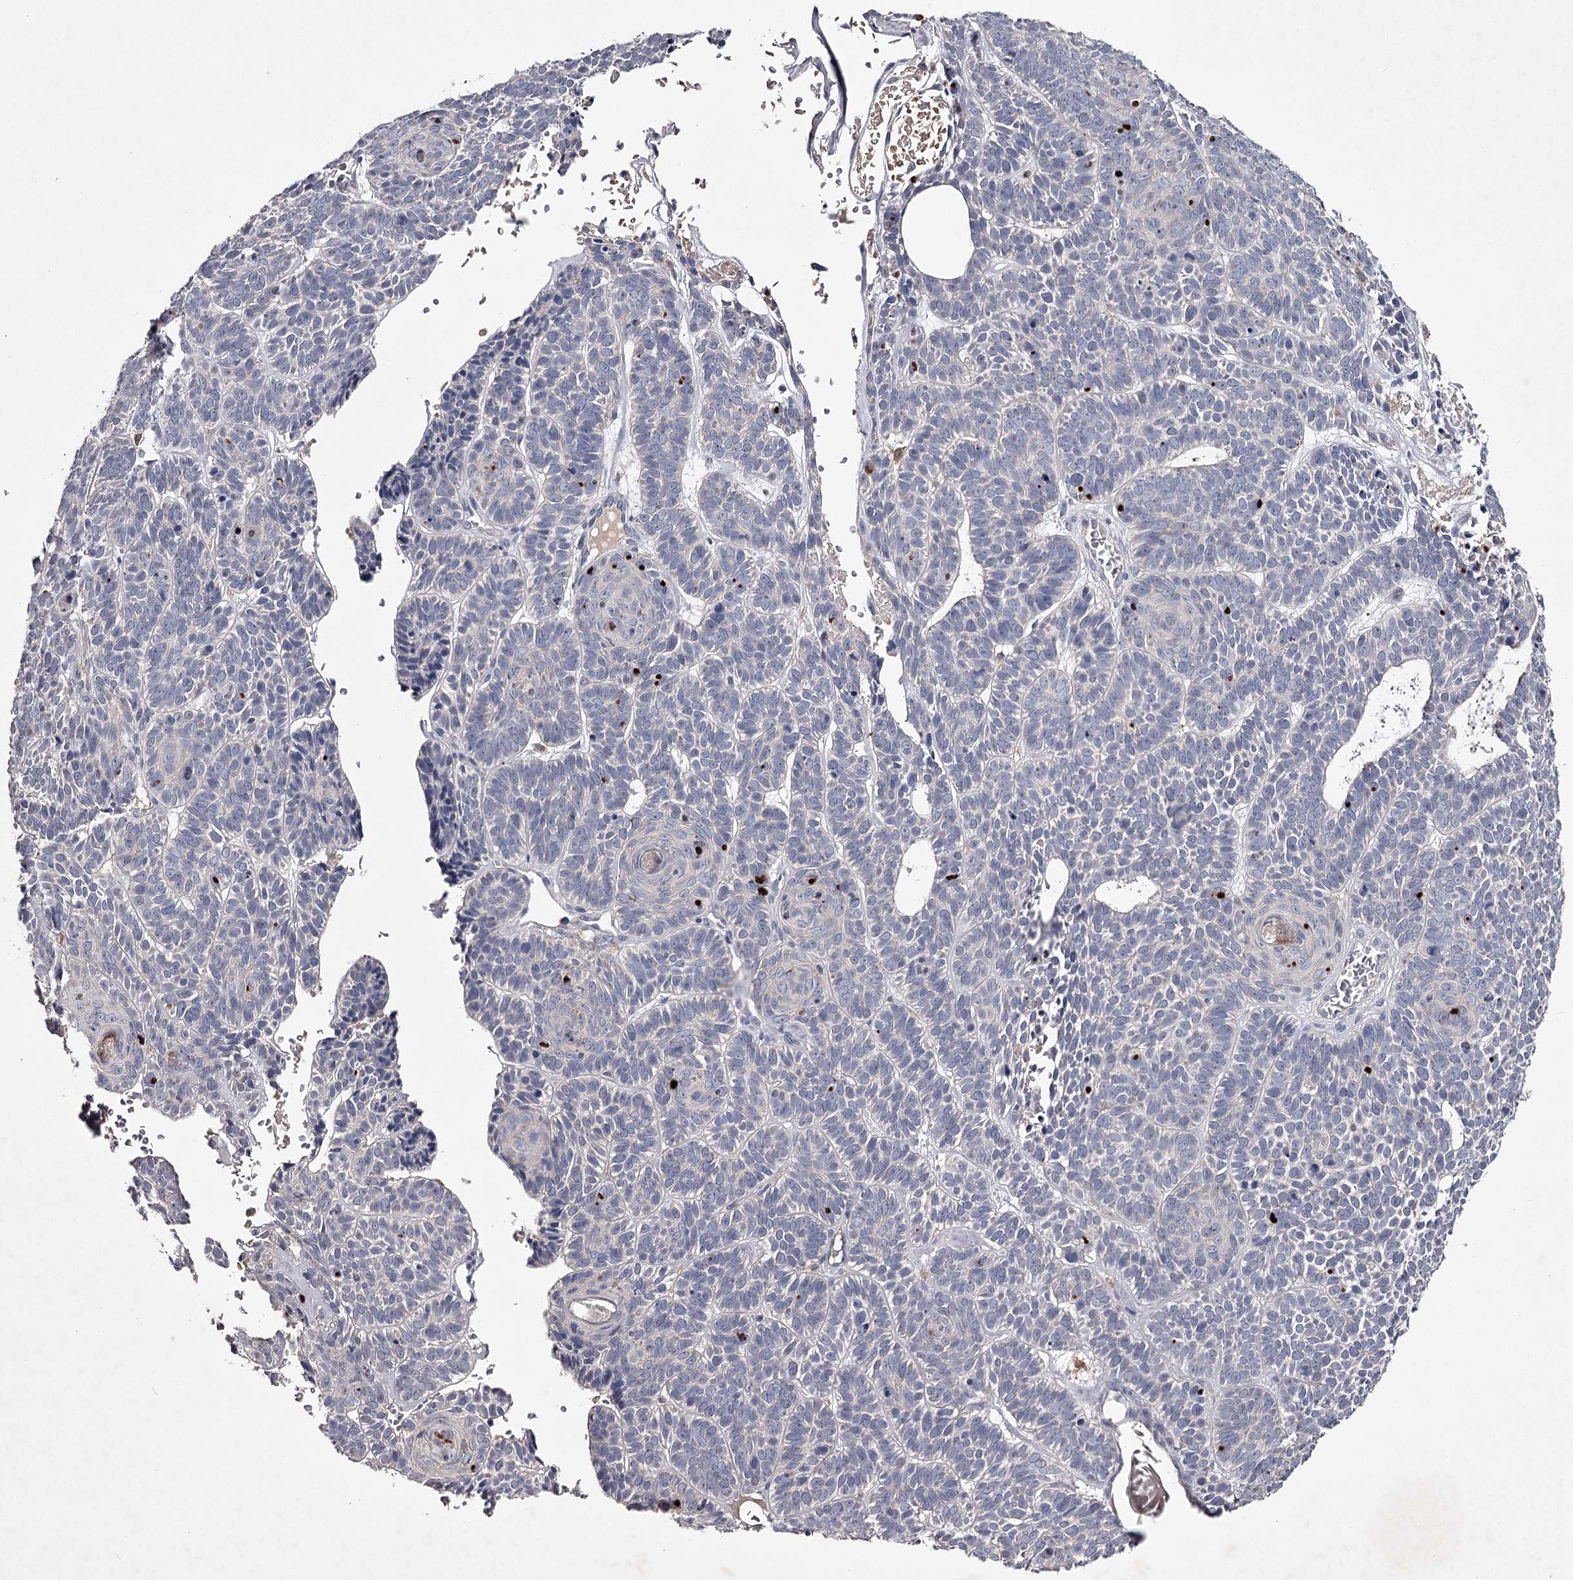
{"staining": {"intensity": "negative", "quantity": "none", "location": "none"}, "tissue": "skin cancer", "cell_type": "Tumor cells", "image_type": "cancer", "snomed": [{"axis": "morphology", "description": "Basal cell carcinoma"}, {"axis": "topography", "description": "Skin"}], "caption": "Tumor cells show no significant staining in skin cancer.", "gene": "FDXACB1", "patient": {"sex": "male", "age": 85}}